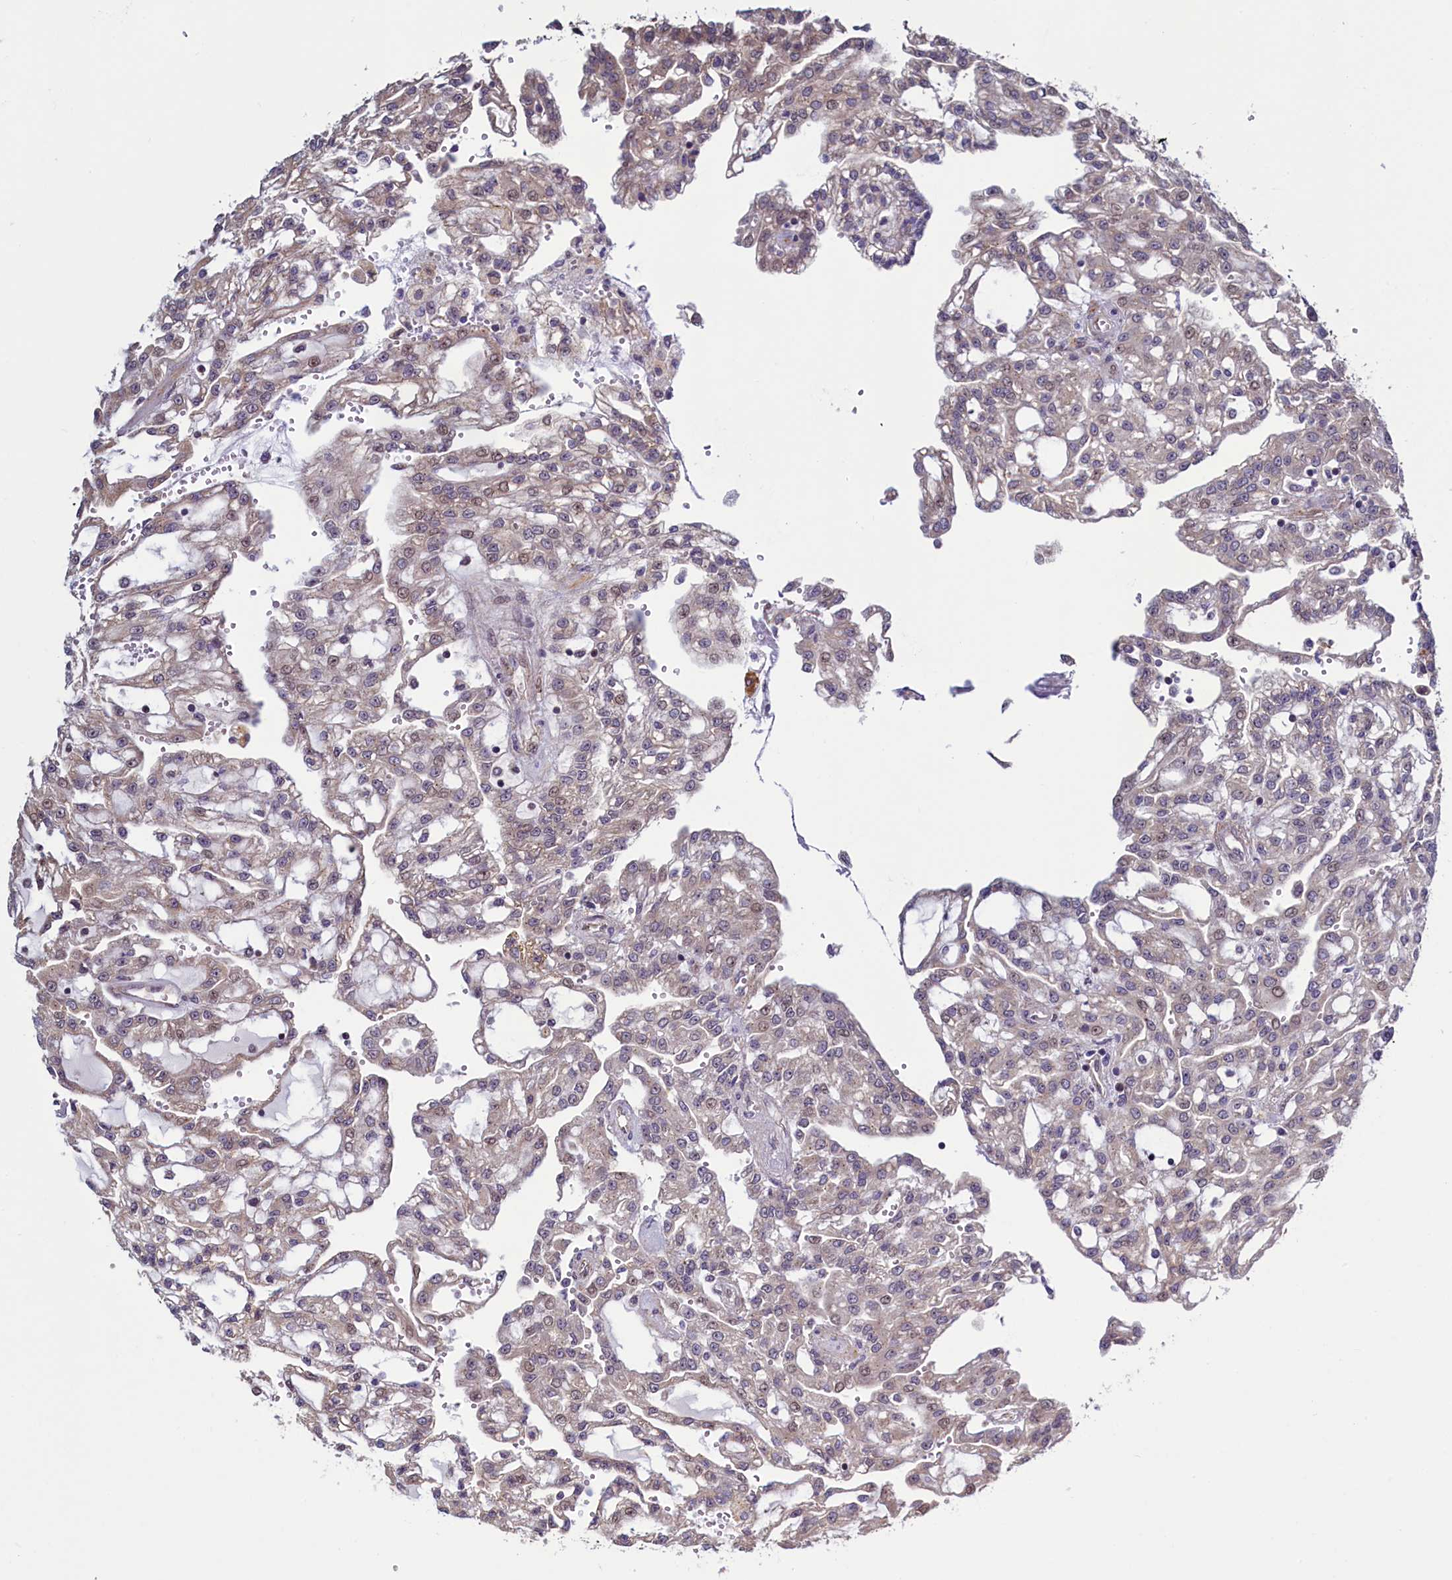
{"staining": {"intensity": "weak", "quantity": "25%-75%", "location": "cytoplasmic/membranous,nuclear"}, "tissue": "renal cancer", "cell_type": "Tumor cells", "image_type": "cancer", "snomed": [{"axis": "morphology", "description": "Adenocarcinoma, NOS"}, {"axis": "topography", "description": "Kidney"}], "caption": "Human adenocarcinoma (renal) stained with a brown dye exhibits weak cytoplasmic/membranous and nuclear positive expression in about 25%-75% of tumor cells.", "gene": "RBFA", "patient": {"sex": "male", "age": 63}}